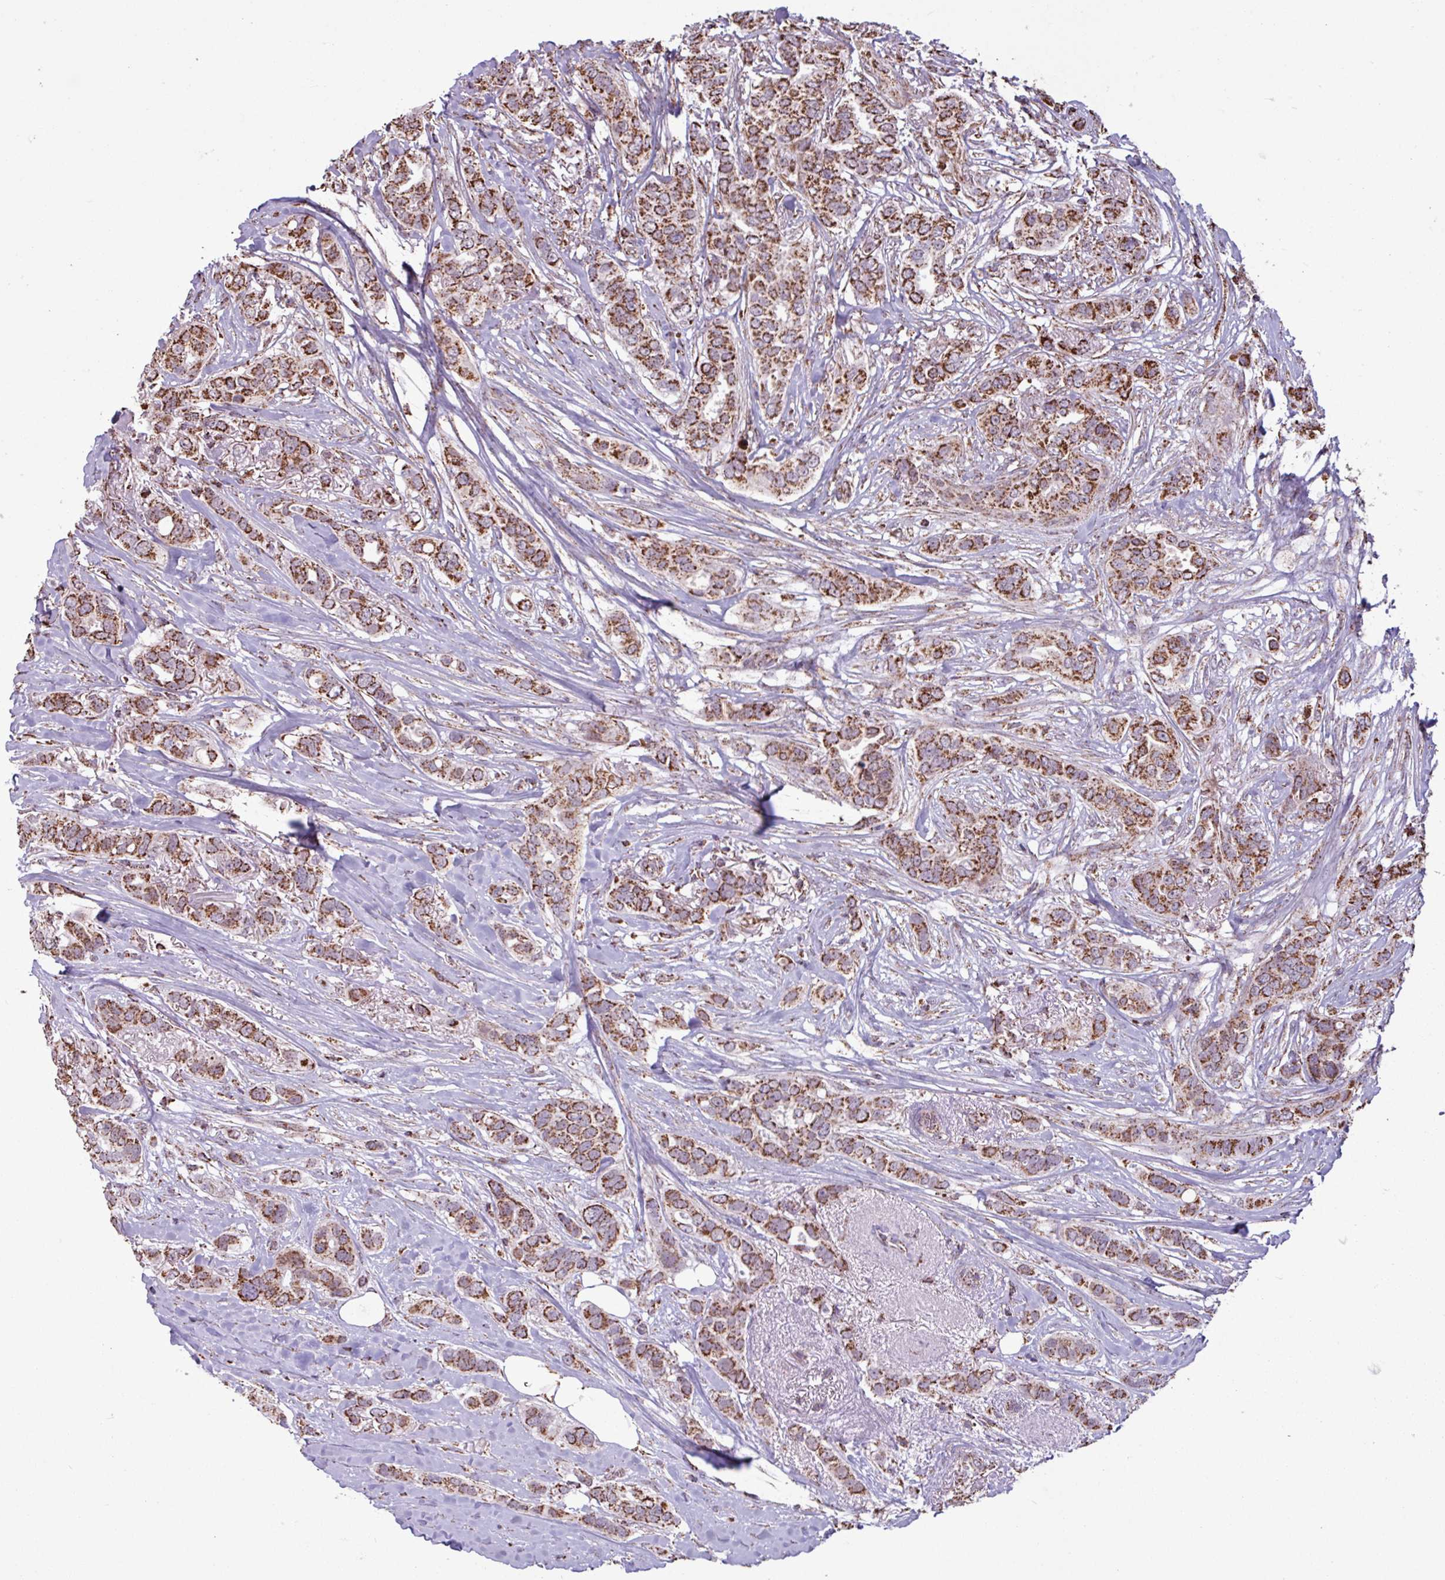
{"staining": {"intensity": "strong", "quantity": ">75%", "location": "cytoplasmic/membranous"}, "tissue": "breast cancer", "cell_type": "Tumor cells", "image_type": "cancer", "snomed": [{"axis": "morphology", "description": "Lobular carcinoma"}, {"axis": "topography", "description": "Breast"}], "caption": "Protein expression by immunohistochemistry demonstrates strong cytoplasmic/membranous staining in about >75% of tumor cells in breast cancer.", "gene": "ALG8", "patient": {"sex": "female", "age": 51}}